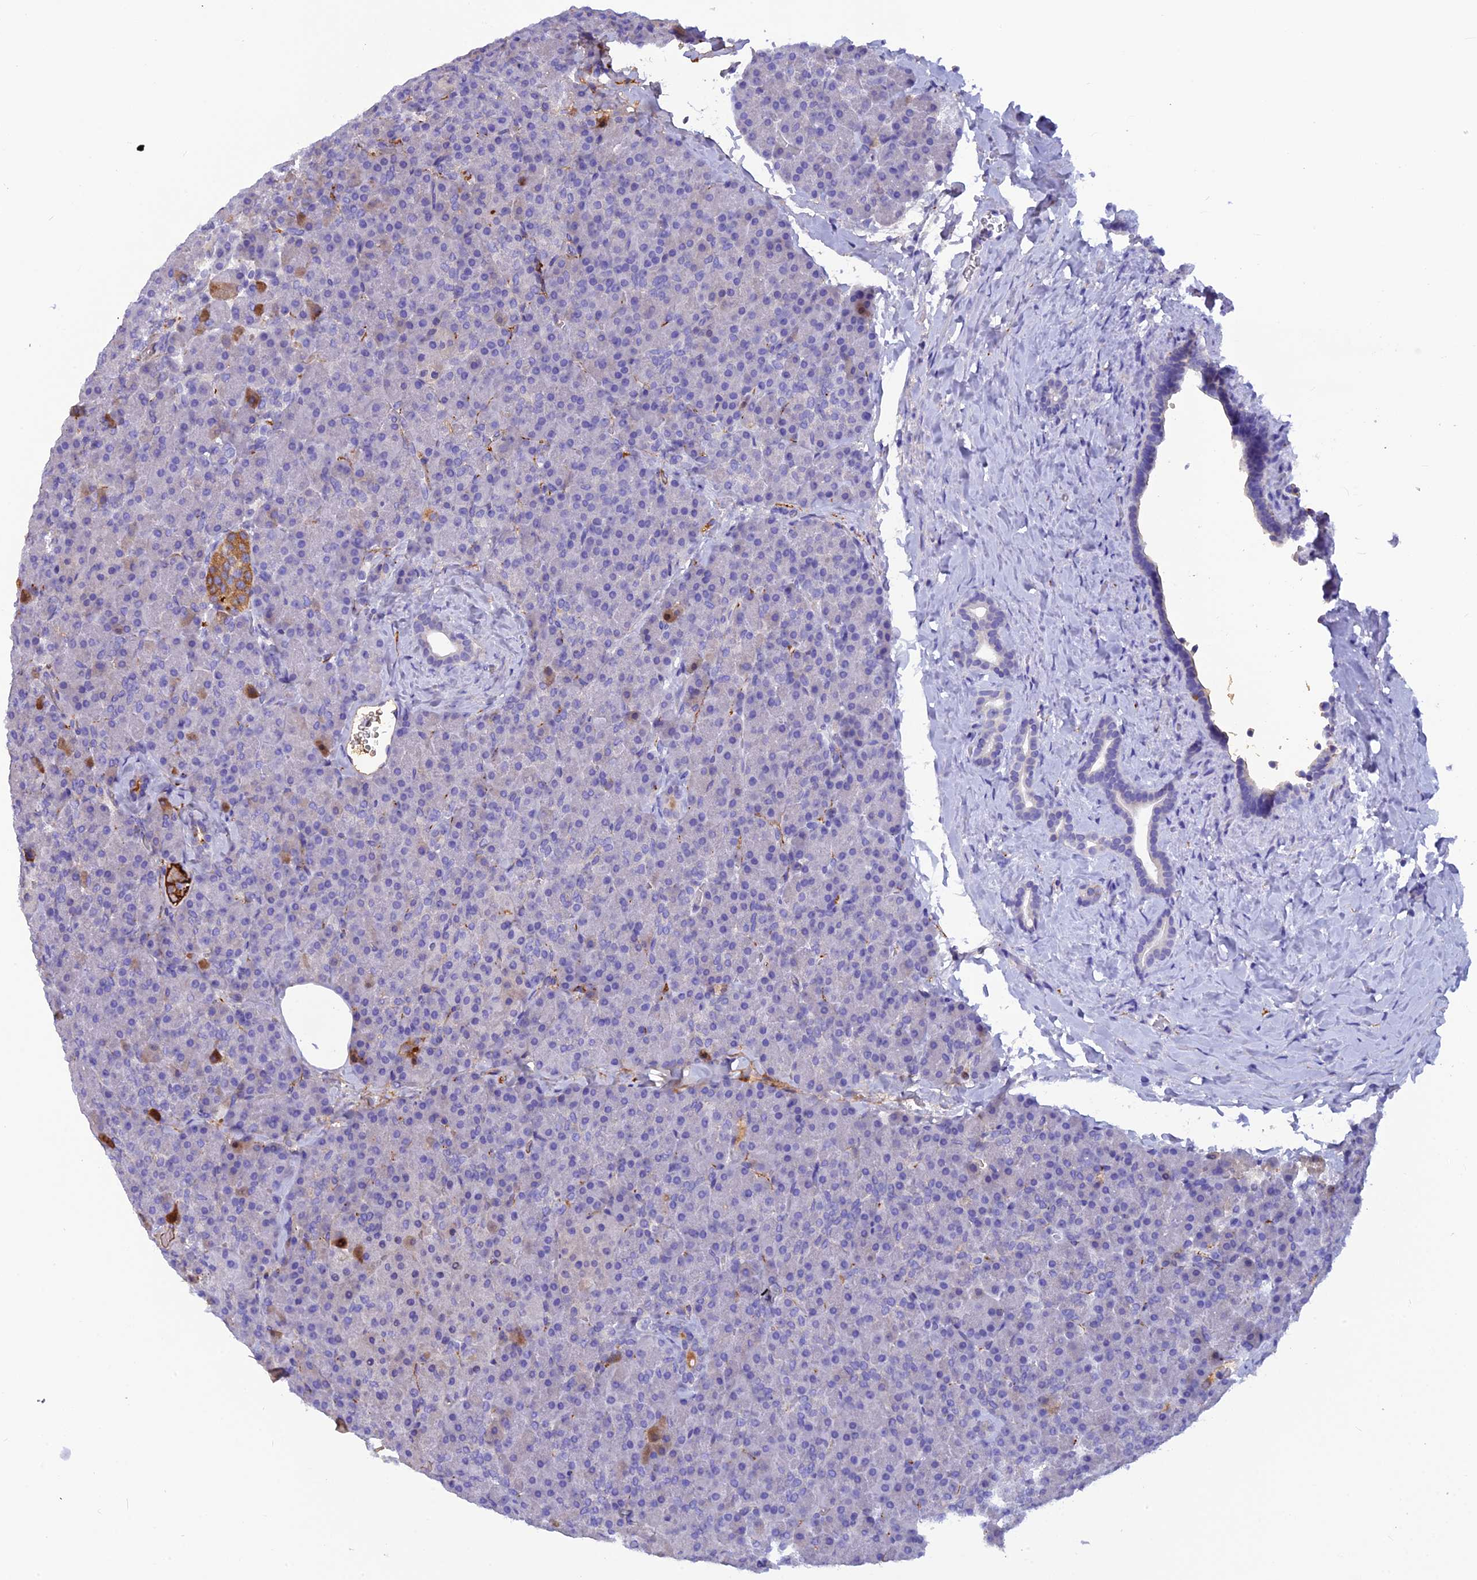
{"staining": {"intensity": "moderate", "quantity": "<25%", "location": "cytoplasmic/membranous"}, "tissue": "pancreas", "cell_type": "Exocrine glandular cells", "image_type": "normal", "snomed": [{"axis": "morphology", "description": "Normal tissue, NOS"}, {"axis": "morphology", "description": "Carcinoid, malignant, NOS"}, {"axis": "topography", "description": "Pancreas"}], "caption": "Unremarkable pancreas demonstrates moderate cytoplasmic/membranous positivity in approximately <25% of exocrine glandular cells, visualized by immunohistochemistry.", "gene": "PZP", "patient": {"sex": "female", "age": 35}}